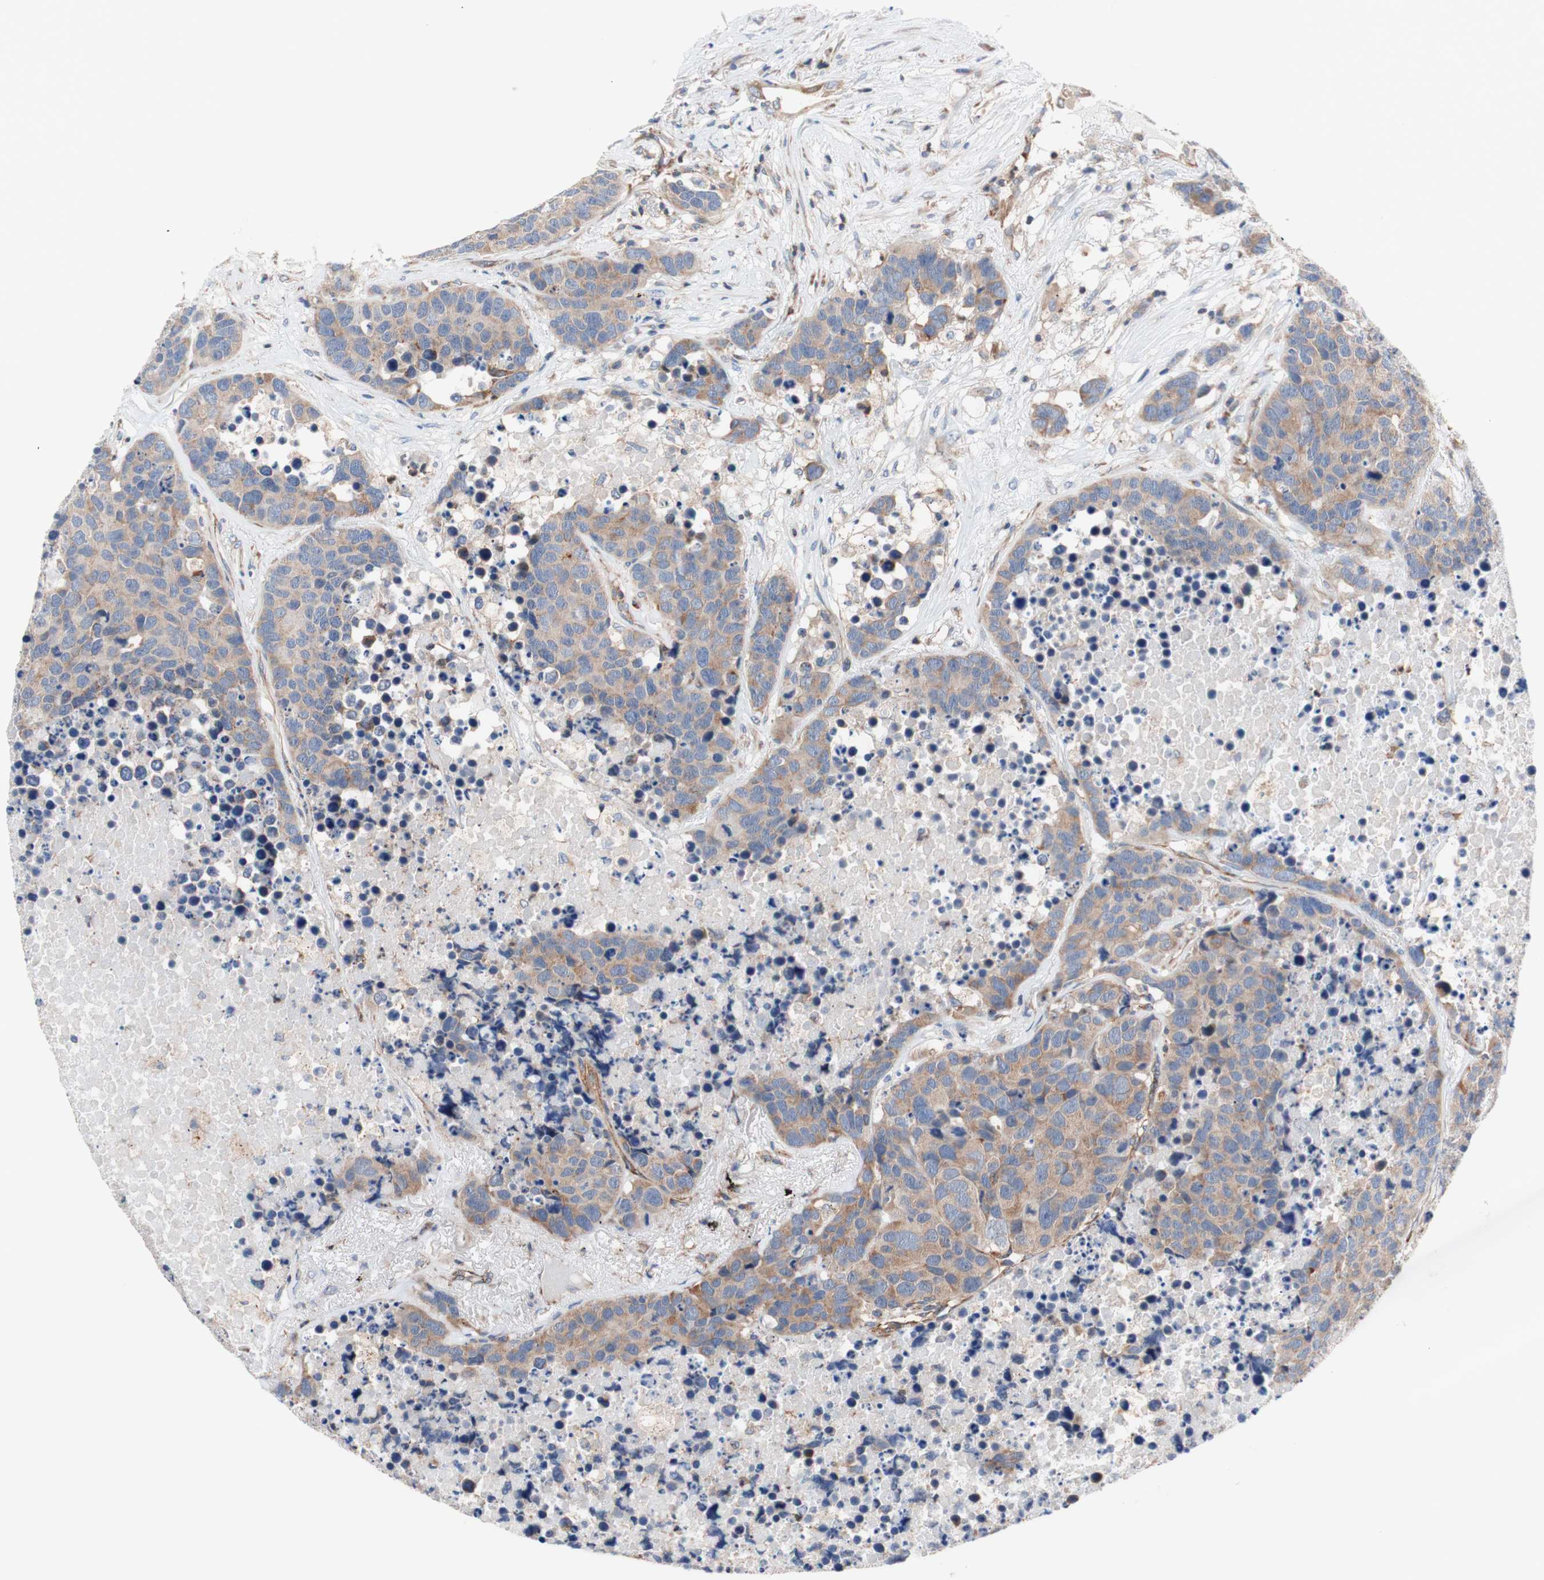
{"staining": {"intensity": "weak", "quantity": ">75%", "location": "cytoplasmic/membranous"}, "tissue": "carcinoid", "cell_type": "Tumor cells", "image_type": "cancer", "snomed": [{"axis": "morphology", "description": "Carcinoid, malignant, NOS"}, {"axis": "topography", "description": "Lung"}], "caption": "High-magnification brightfield microscopy of carcinoid stained with DAB (3,3'-diaminobenzidine) (brown) and counterstained with hematoxylin (blue). tumor cells exhibit weak cytoplasmic/membranous positivity is identified in approximately>75% of cells.", "gene": "FMR1", "patient": {"sex": "male", "age": 60}}